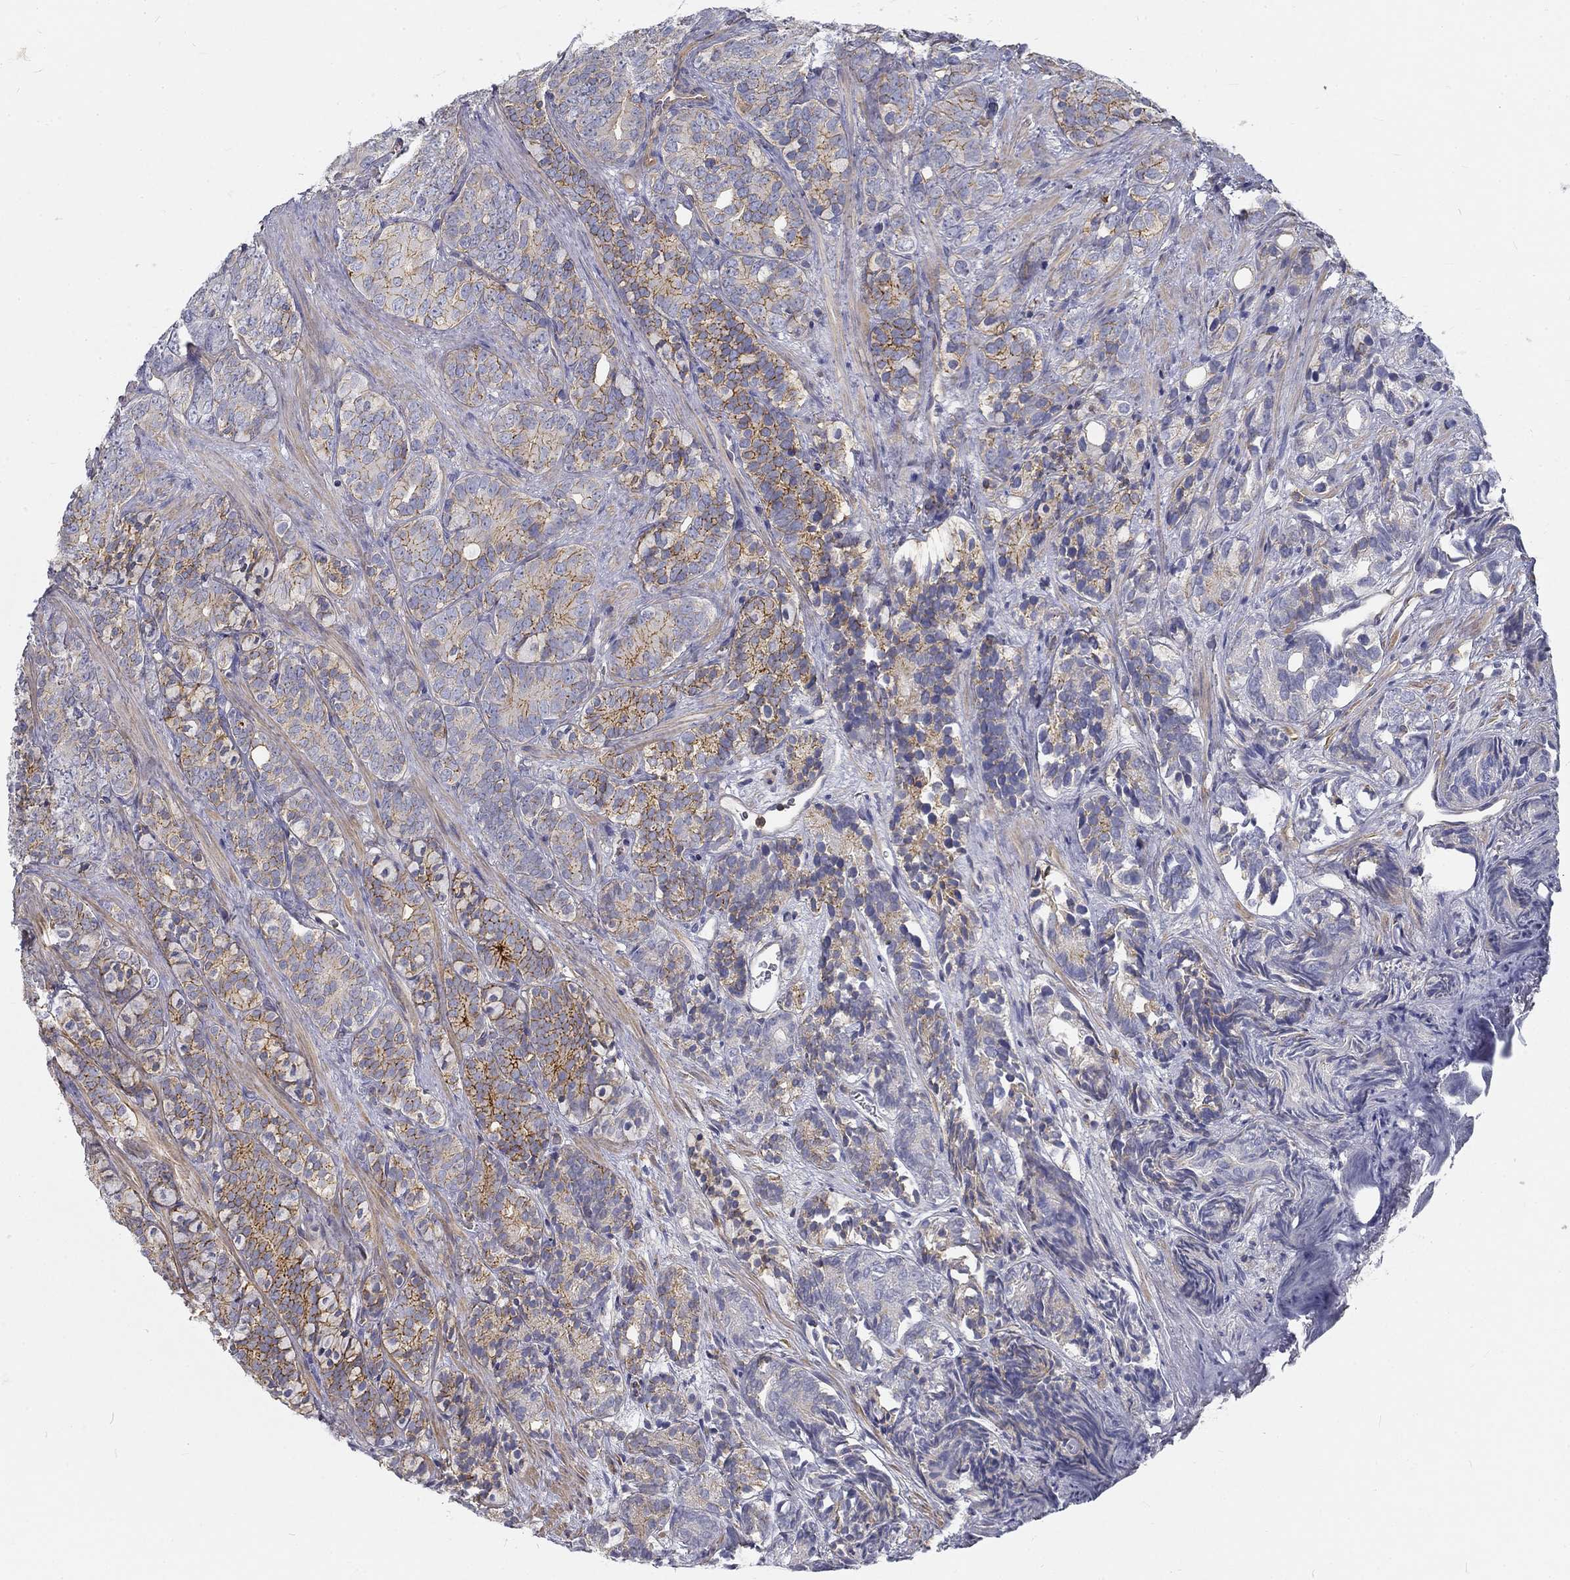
{"staining": {"intensity": "moderate", "quantity": "25%-75%", "location": "cytoplasmic/membranous"}, "tissue": "prostate cancer", "cell_type": "Tumor cells", "image_type": "cancer", "snomed": [{"axis": "morphology", "description": "Adenocarcinoma, High grade"}, {"axis": "topography", "description": "Prostate"}], "caption": "Protein expression analysis of prostate cancer exhibits moderate cytoplasmic/membranous positivity in approximately 25%-75% of tumor cells.", "gene": "MTMR11", "patient": {"sex": "male", "age": 84}}